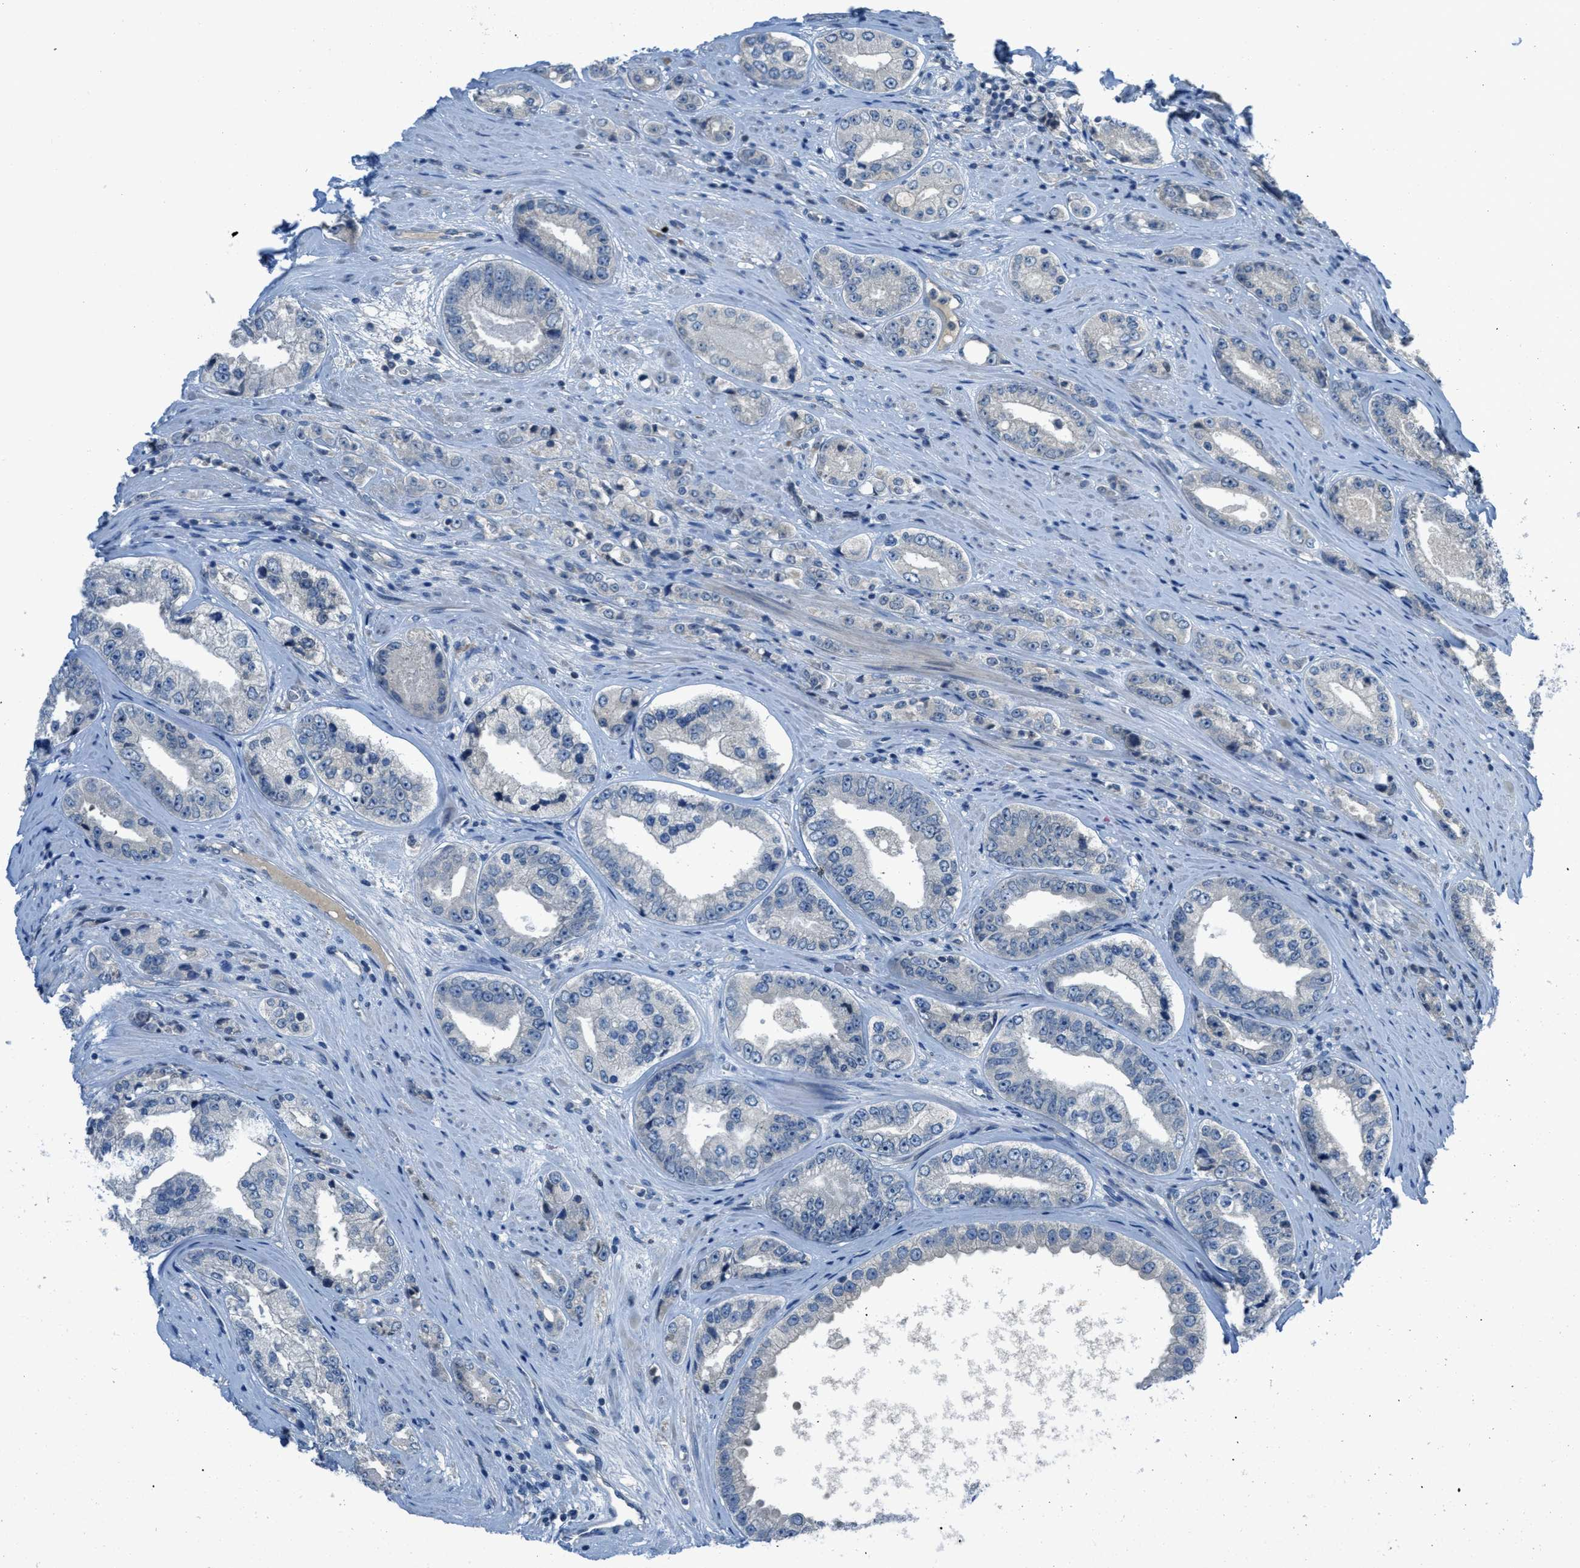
{"staining": {"intensity": "negative", "quantity": "none", "location": "none"}, "tissue": "prostate cancer", "cell_type": "Tumor cells", "image_type": "cancer", "snomed": [{"axis": "morphology", "description": "Adenocarcinoma, High grade"}, {"axis": "topography", "description": "Prostate"}], "caption": "A photomicrograph of high-grade adenocarcinoma (prostate) stained for a protein demonstrates no brown staining in tumor cells.", "gene": "MIS18A", "patient": {"sex": "male", "age": 61}}